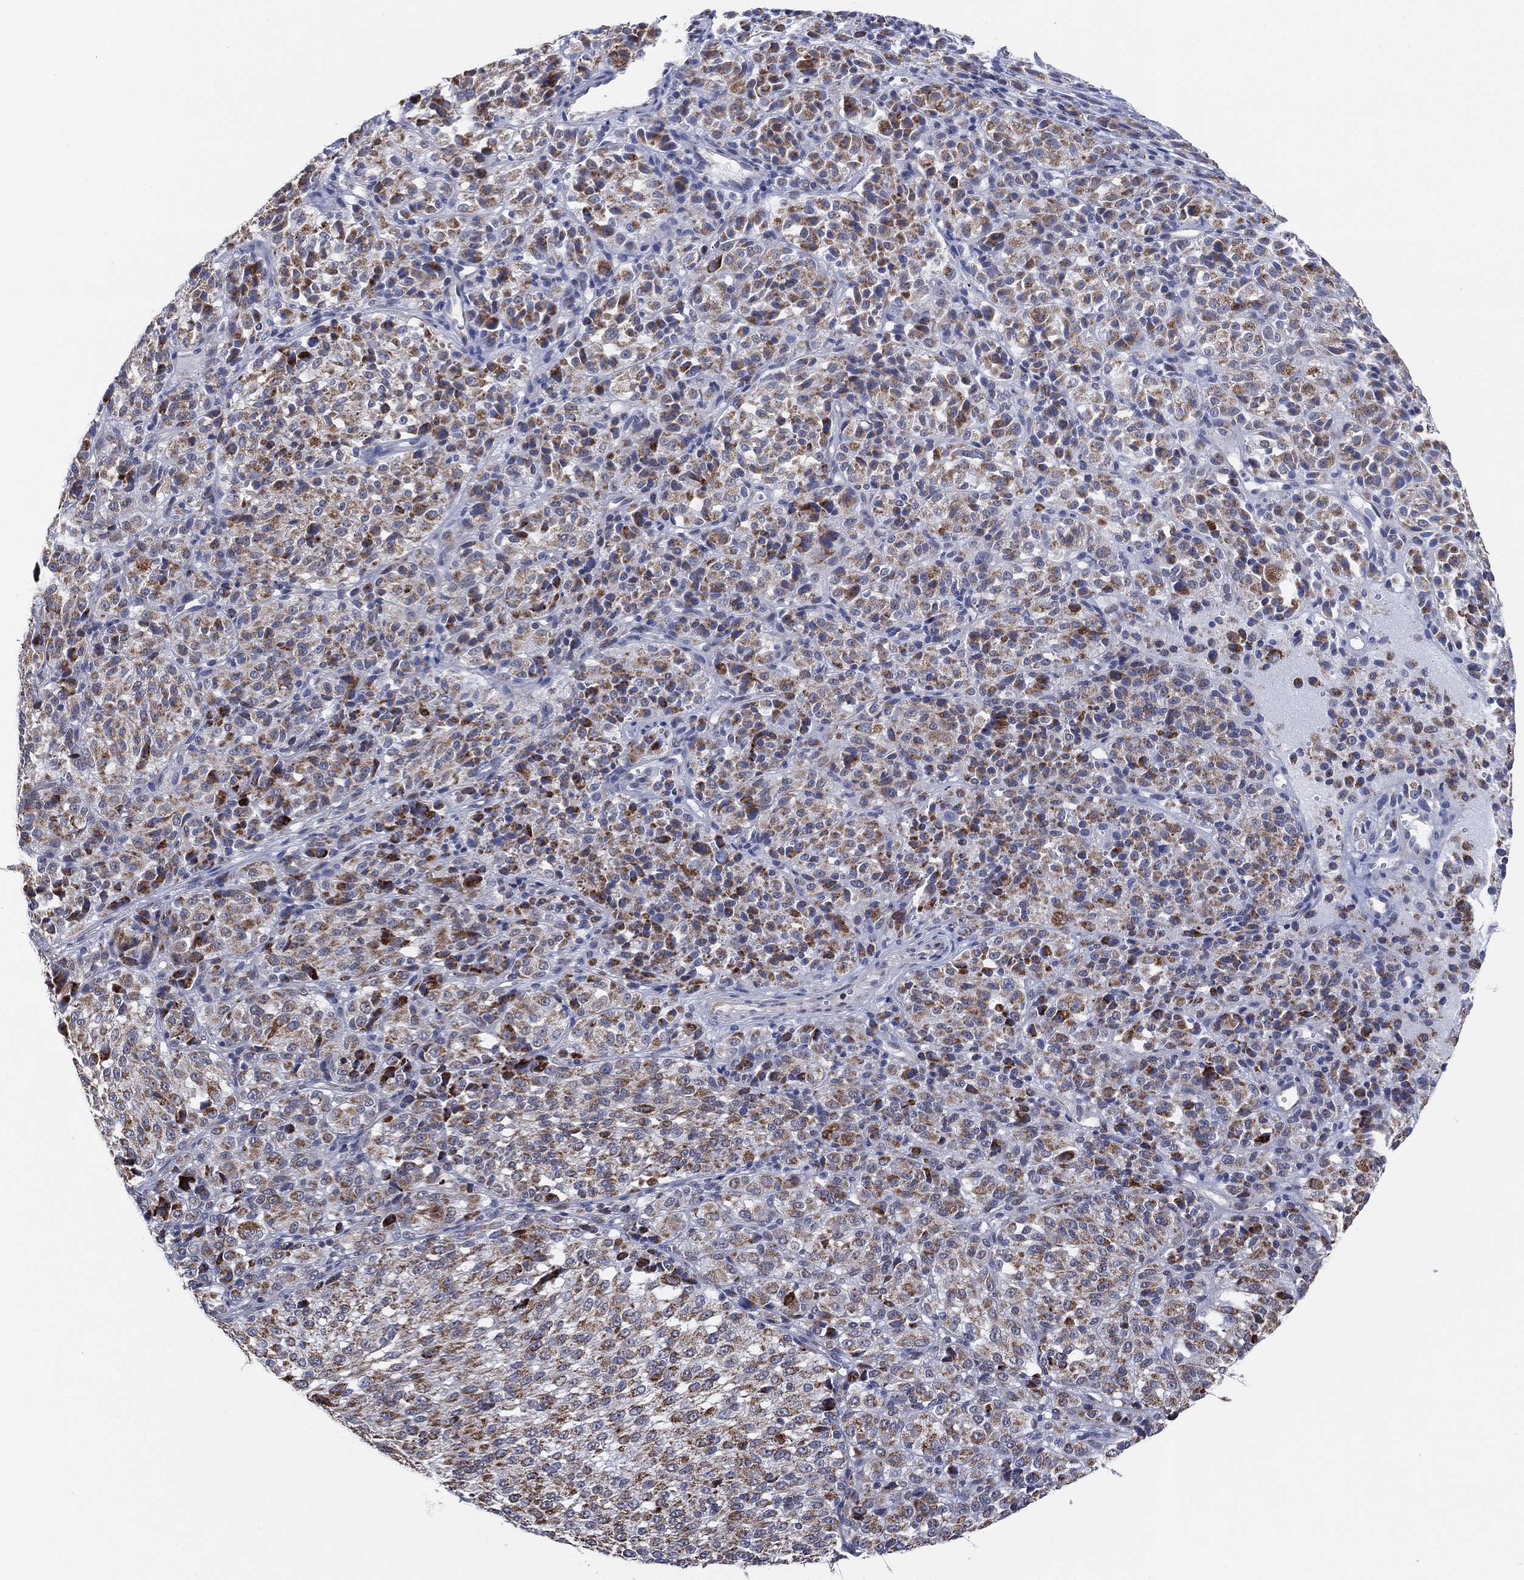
{"staining": {"intensity": "moderate", "quantity": ">75%", "location": "cytoplasmic/membranous"}, "tissue": "melanoma", "cell_type": "Tumor cells", "image_type": "cancer", "snomed": [{"axis": "morphology", "description": "Malignant melanoma, Metastatic site"}, {"axis": "topography", "description": "Brain"}], "caption": "Human melanoma stained for a protein (brown) reveals moderate cytoplasmic/membranous positive positivity in about >75% of tumor cells.", "gene": "INA", "patient": {"sex": "female", "age": 56}}